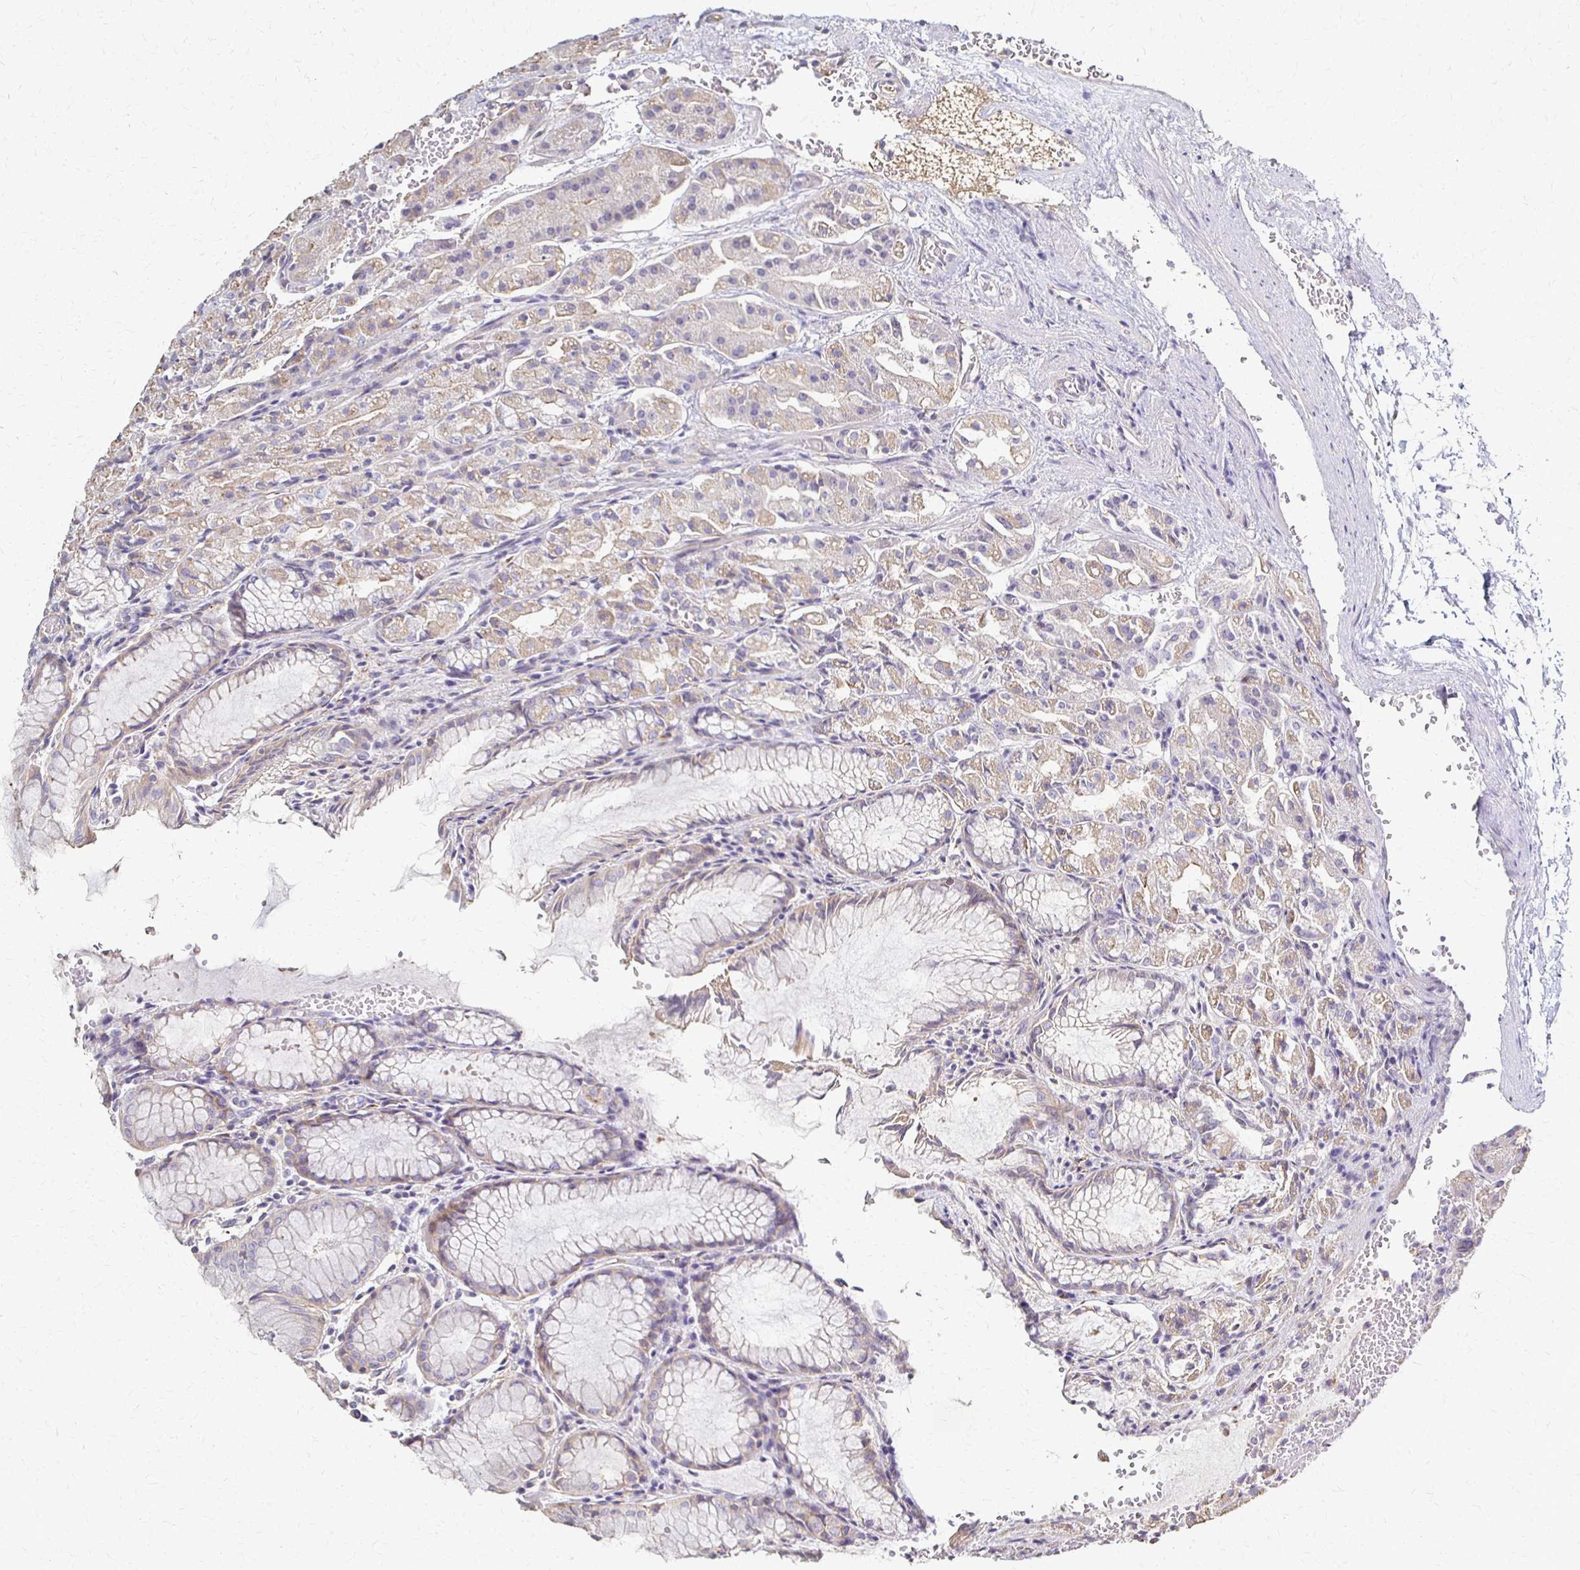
{"staining": {"intensity": "weak", "quantity": "25%-75%", "location": "cytoplasmic/membranous"}, "tissue": "stomach", "cell_type": "Glandular cells", "image_type": "normal", "snomed": [{"axis": "morphology", "description": "Normal tissue, NOS"}, {"axis": "topography", "description": "Stomach"}], "caption": "Normal stomach displays weak cytoplasmic/membranous staining in approximately 25%-75% of glandular cells, visualized by immunohistochemistry. The staining is performed using DAB brown chromogen to label protein expression. The nuclei are counter-stained blue using hematoxylin.", "gene": "C1QTNF7", "patient": {"sex": "female", "age": 57}}